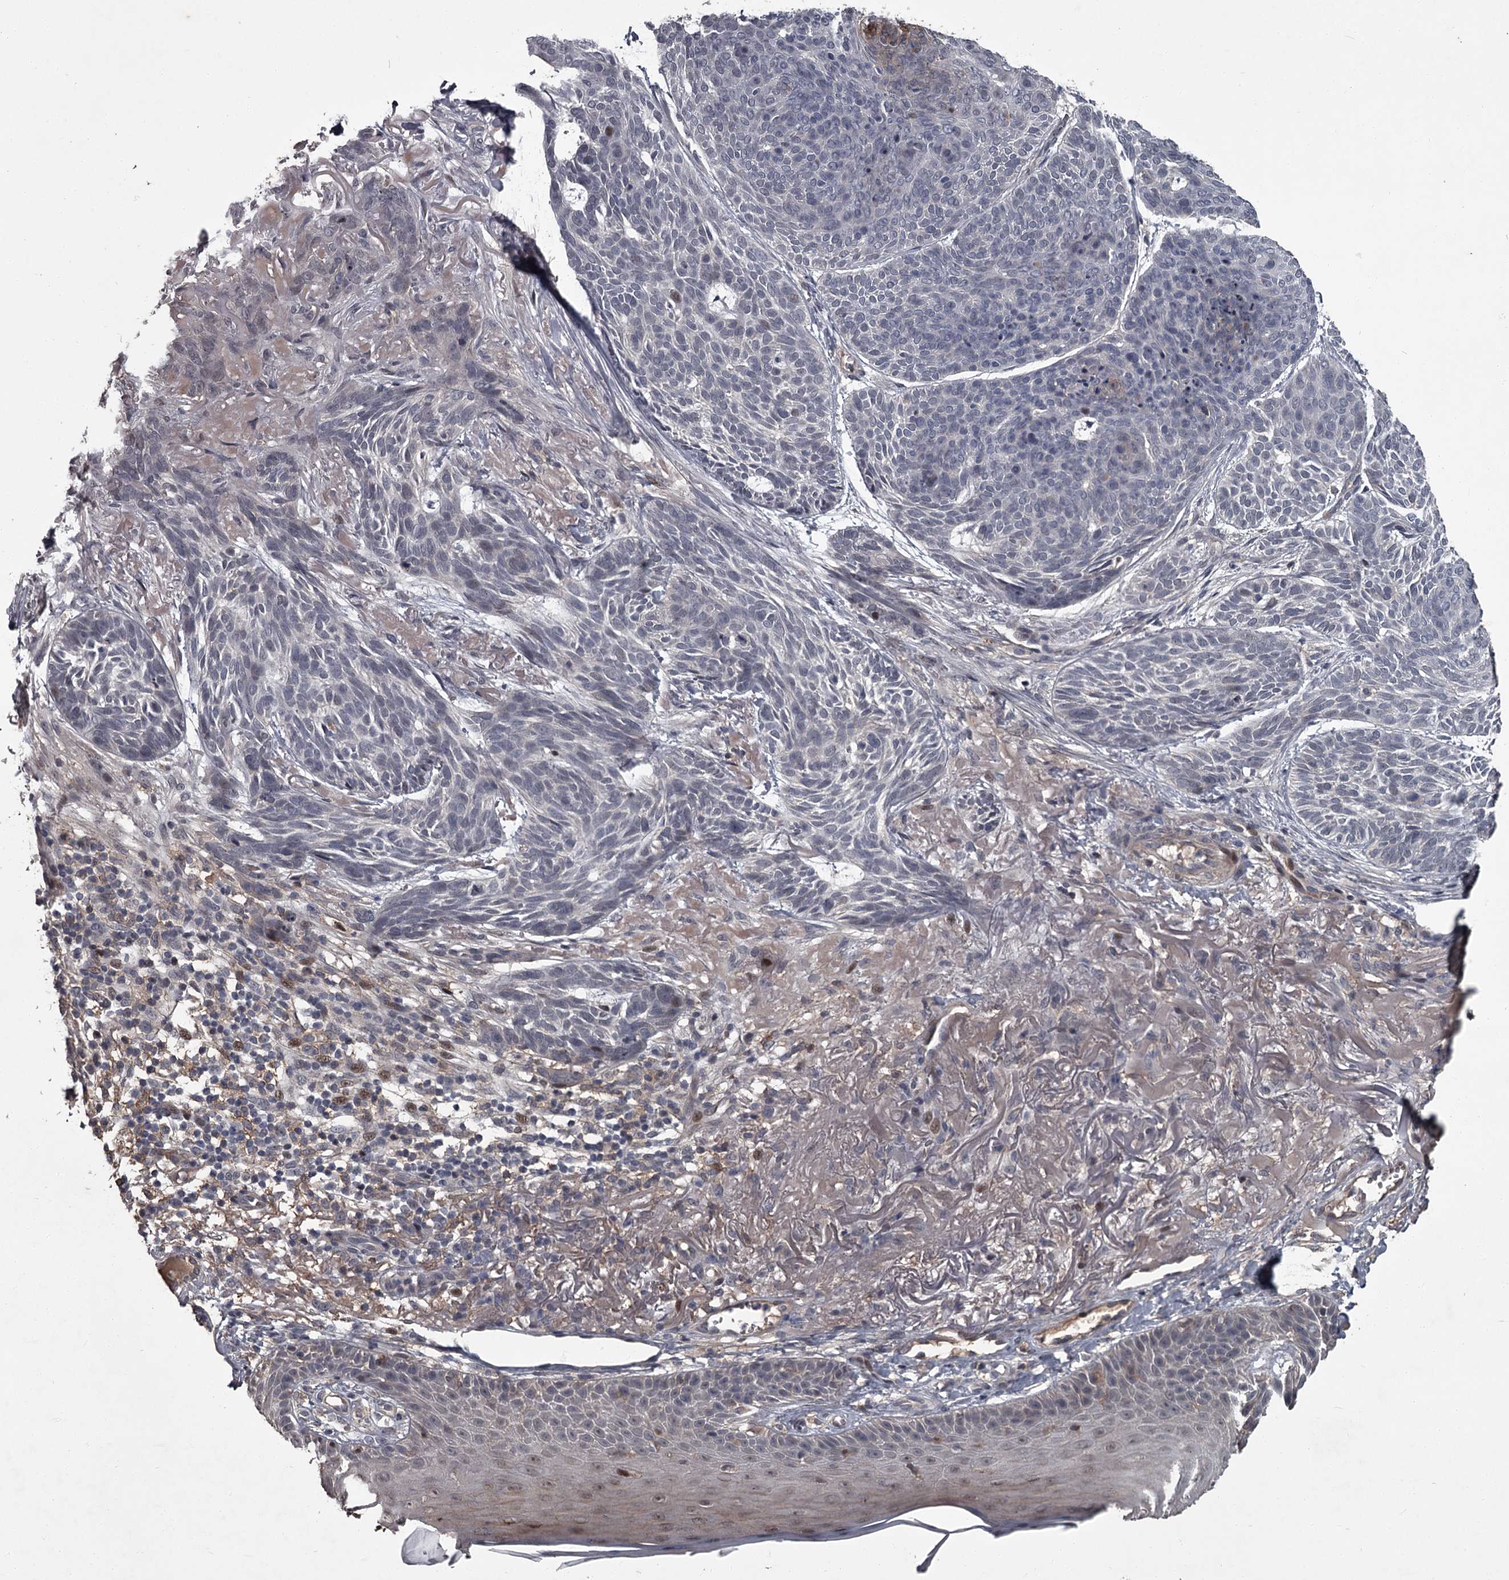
{"staining": {"intensity": "negative", "quantity": "none", "location": "none"}, "tissue": "skin cancer", "cell_type": "Tumor cells", "image_type": "cancer", "snomed": [{"axis": "morphology", "description": "Normal tissue, NOS"}, {"axis": "morphology", "description": "Basal cell carcinoma"}, {"axis": "topography", "description": "Skin"}], "caption": "Immunohistochemistry (IHC) of basal cell carcinoma (skin) shows no positivity in tumor cells. Brightfield microscopy of immunohistochemistry stained with DAB (3,3'-diaminobenzidine) (brown) and hematoxylin (blue), captured at high magnification.", "gene": "FLVCR2", "patient": {"sex": "male", "age": 66}}